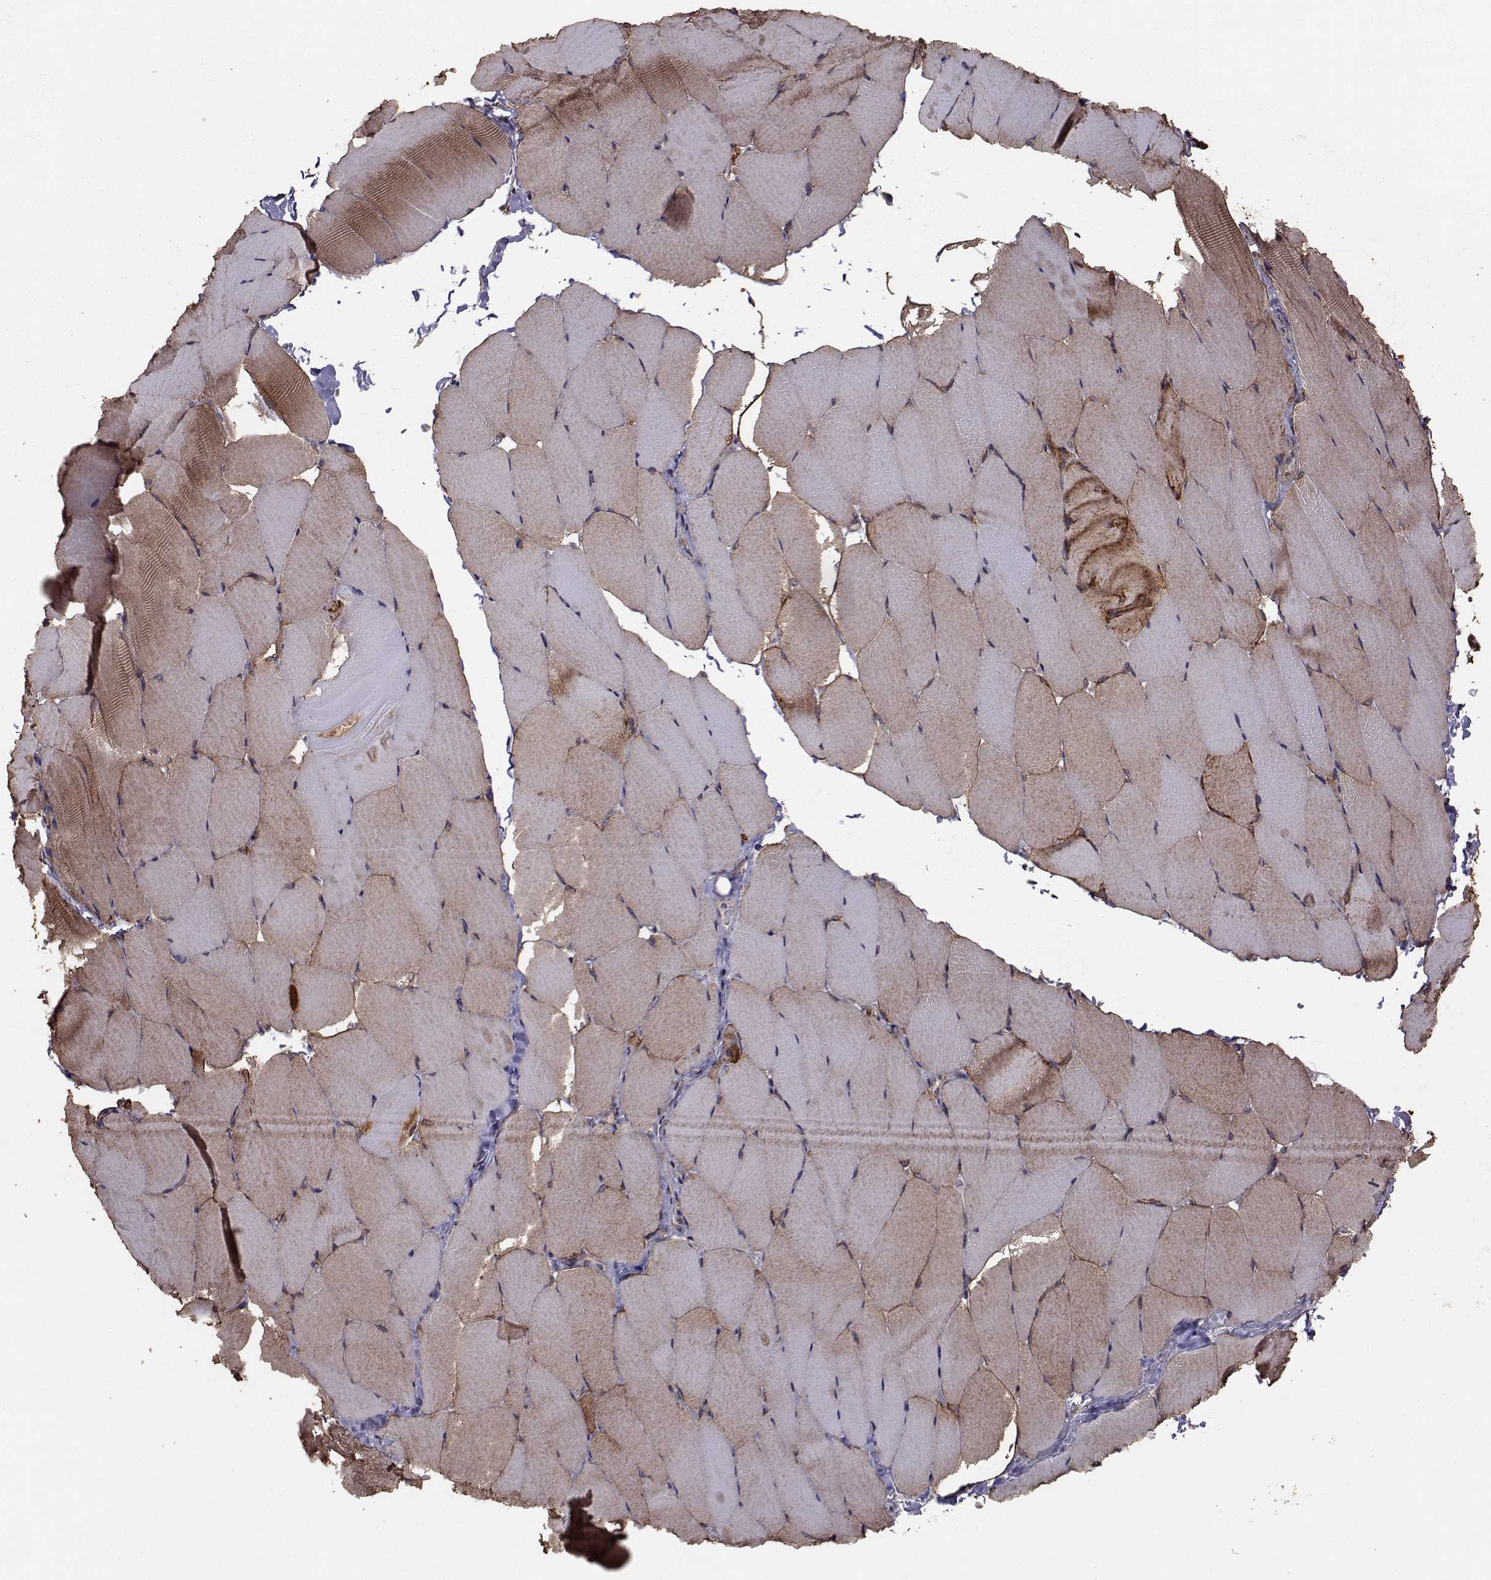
{"staining": {"intensity": "moderate", "quantity": "25%-75%", "location": "cytoplasmic/membranous"}, "tissue": "skeletal muscle", "cell_type": "Myocytes", "image_type": "normal", "snomed": [{"axis": "morphology", "description": "Normal tissue, NOS"}, {"axis": "topography", "description": "Skeletal muscle"}], "caption": "Myocytes reveal moderate cytoplasmic/membranous positivity in approximately 25%-75% of cells in unremarkable skeletal muscle.", "gene": "TRIP10", "patient": {"sex": "female", "age": 37}}